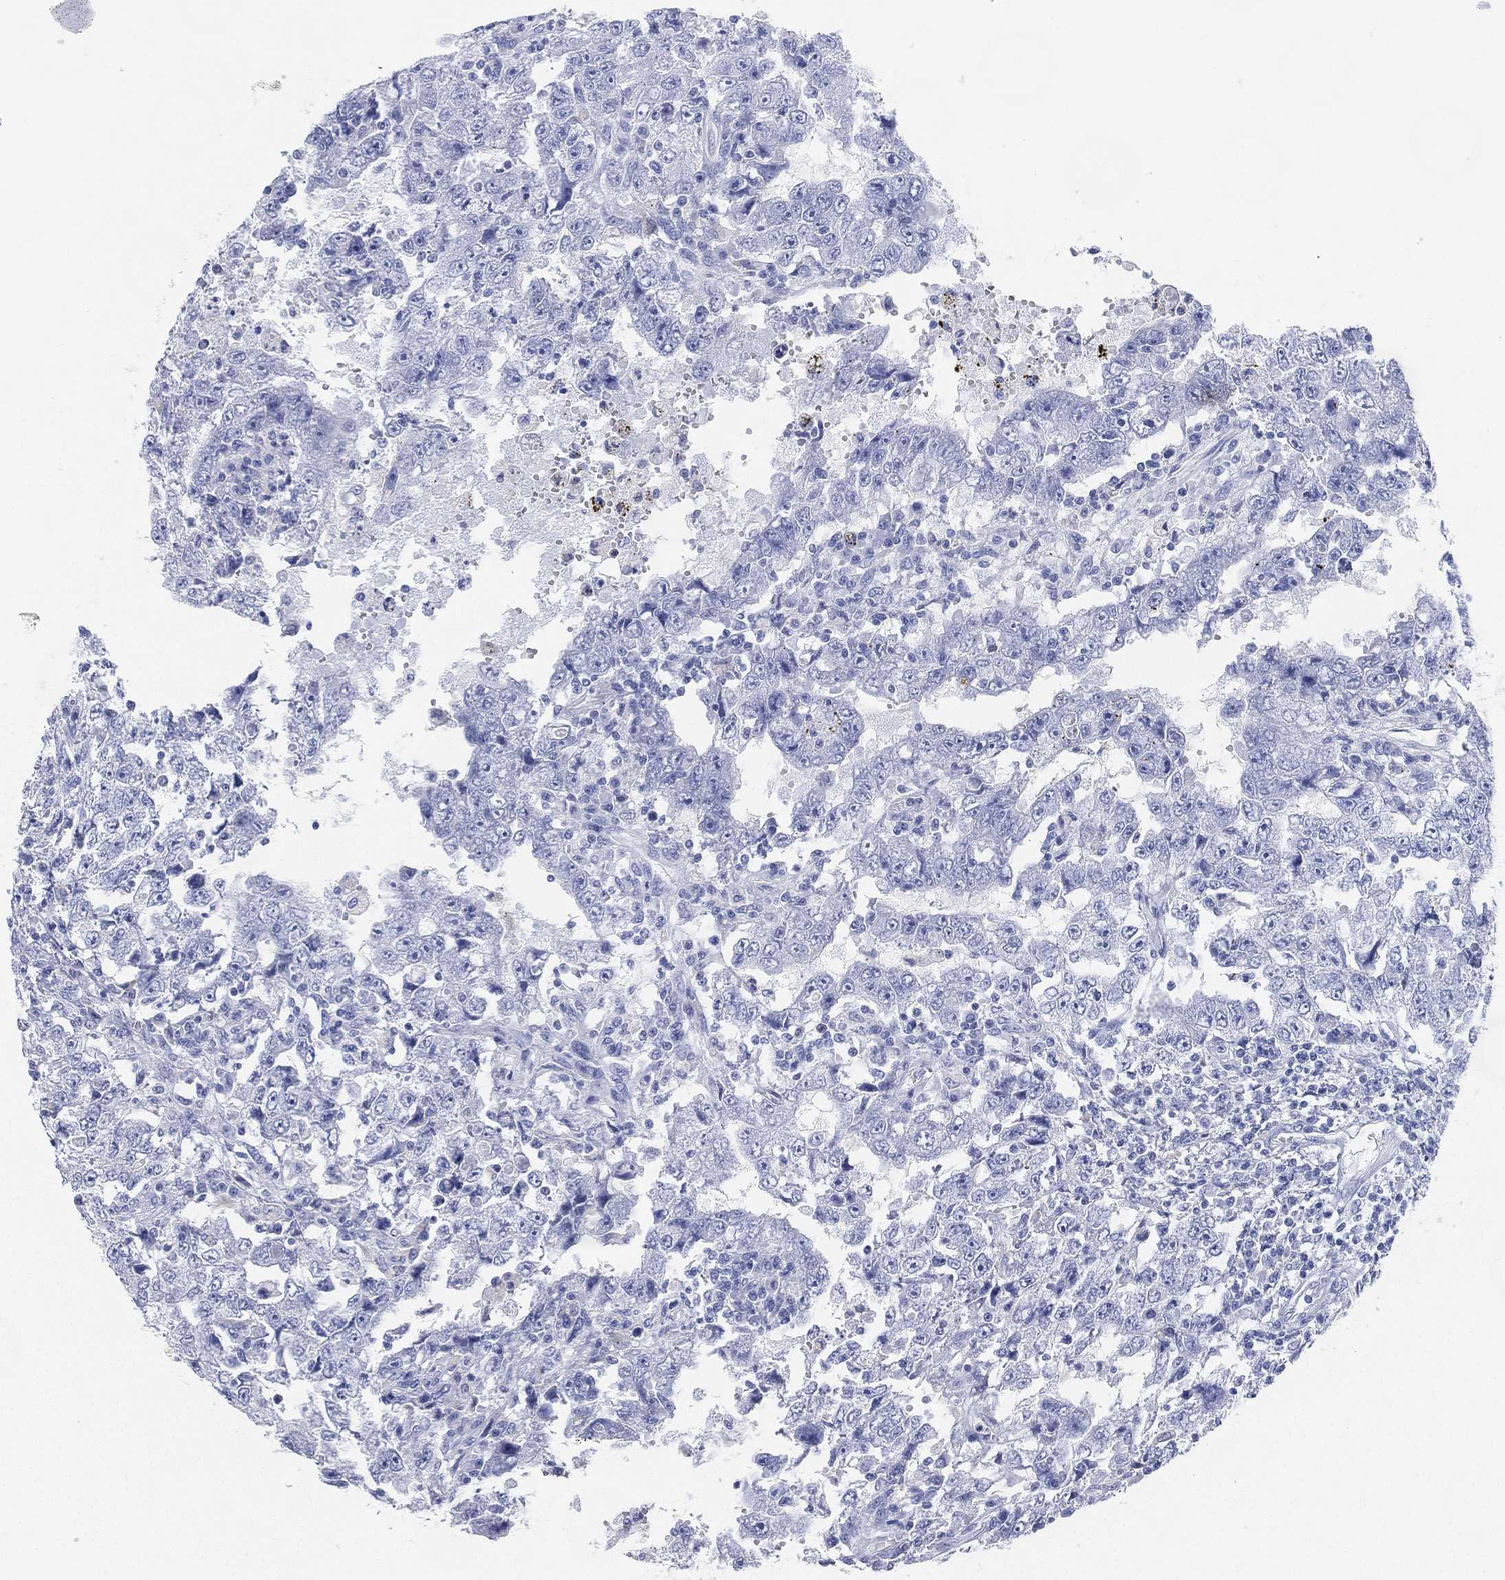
{"staining": {"intensity": "negative", "quantity": "none", "location": "none"}, "tissue": "testis cancer", "cell_type": "Tumor cells", "image_type": "cancer", "snomed": [{"axis": "morphology", "description": "Carcinoma, Embryonal, NOS"}, {"axis": "topography", "description": "Testis"}], "caption": "The immunohistochemistry image has no significant staining in tumor cells of testis embryonal carcinoma tissue. (DAB immunohistochemistry (IHC) with hematoxylin counter stain).", "gene": "GPR61", "patient": {"sex": "male", "age": 26}}